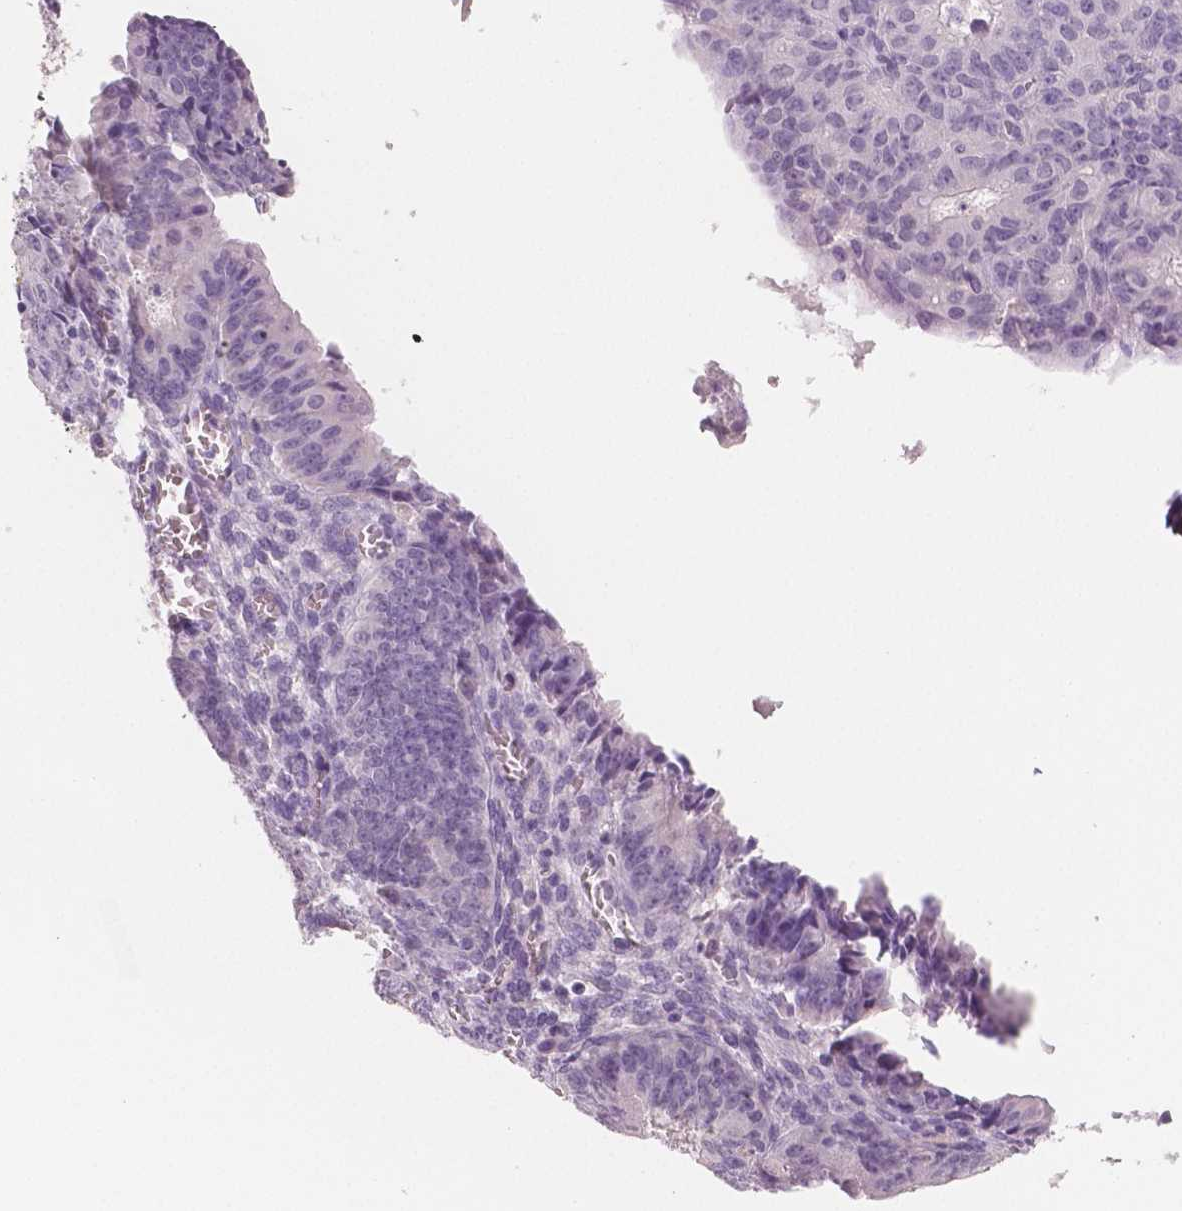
{"staining": {"intensity": "negative", "quantity": "none", "location": "none"}, "tissue": "ovarian cancer", "cell_type": "Tumor cells", "image_type": "cancer", "snomed": [{"axis": "morphology", "description": "Carcinoma, endometroid"}, {"axis": "topography", "description": "Ovary"}], "caption": "A micrograph of ovarian endometroid carcinoma stained for a protein exhibits no brown staining in tumor cells. (DAB (3,3'-diaminobenzidine) immunohistochemistry (IHC), high magnification).", "gene": "TSPAN7", "patient": {"sex": "female", "age": 42}}